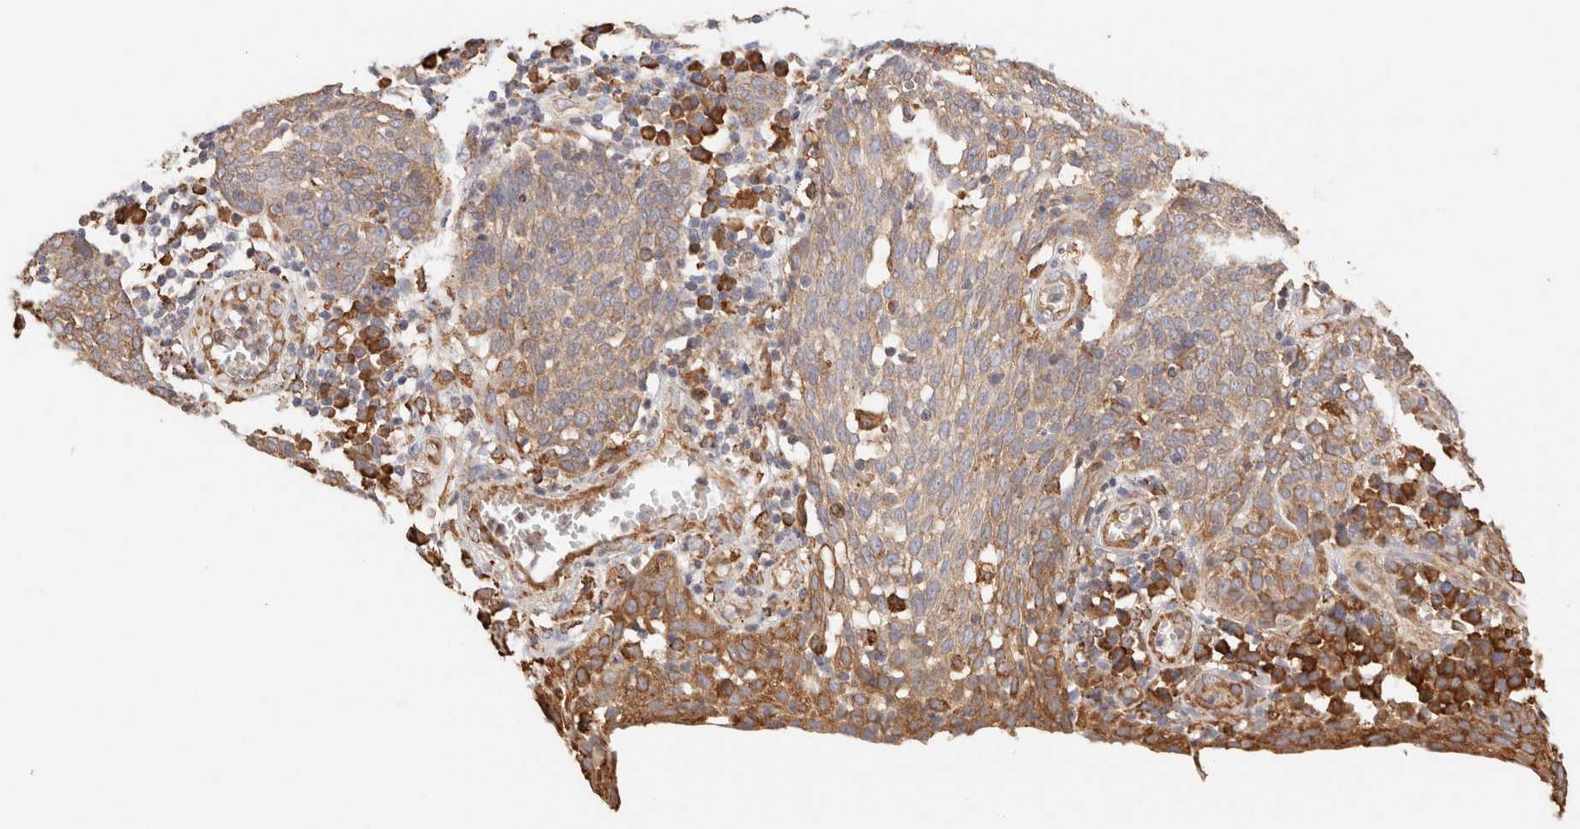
{"staining": {"intensity": "moderate", "quantity": "<25%", "location": "cytoplasmic/membranous"}, "tissue": "cervical cancer", "cell_type": "Tumor cells", "image_type": "cancer", "snomed": [{"axis": "morphology", "description": "Squamous cell carcinoma, NOS"}, {"axis": "topography", "description": "Cervix"}], "caption": "Brown immunohistochemical staining in human cervical cancer demonstrates moderate cytoplasmic/membranous staining in about <25% of tumor cells.", "gene": "FER", "patient": {"sex": "female", "age": 34}}